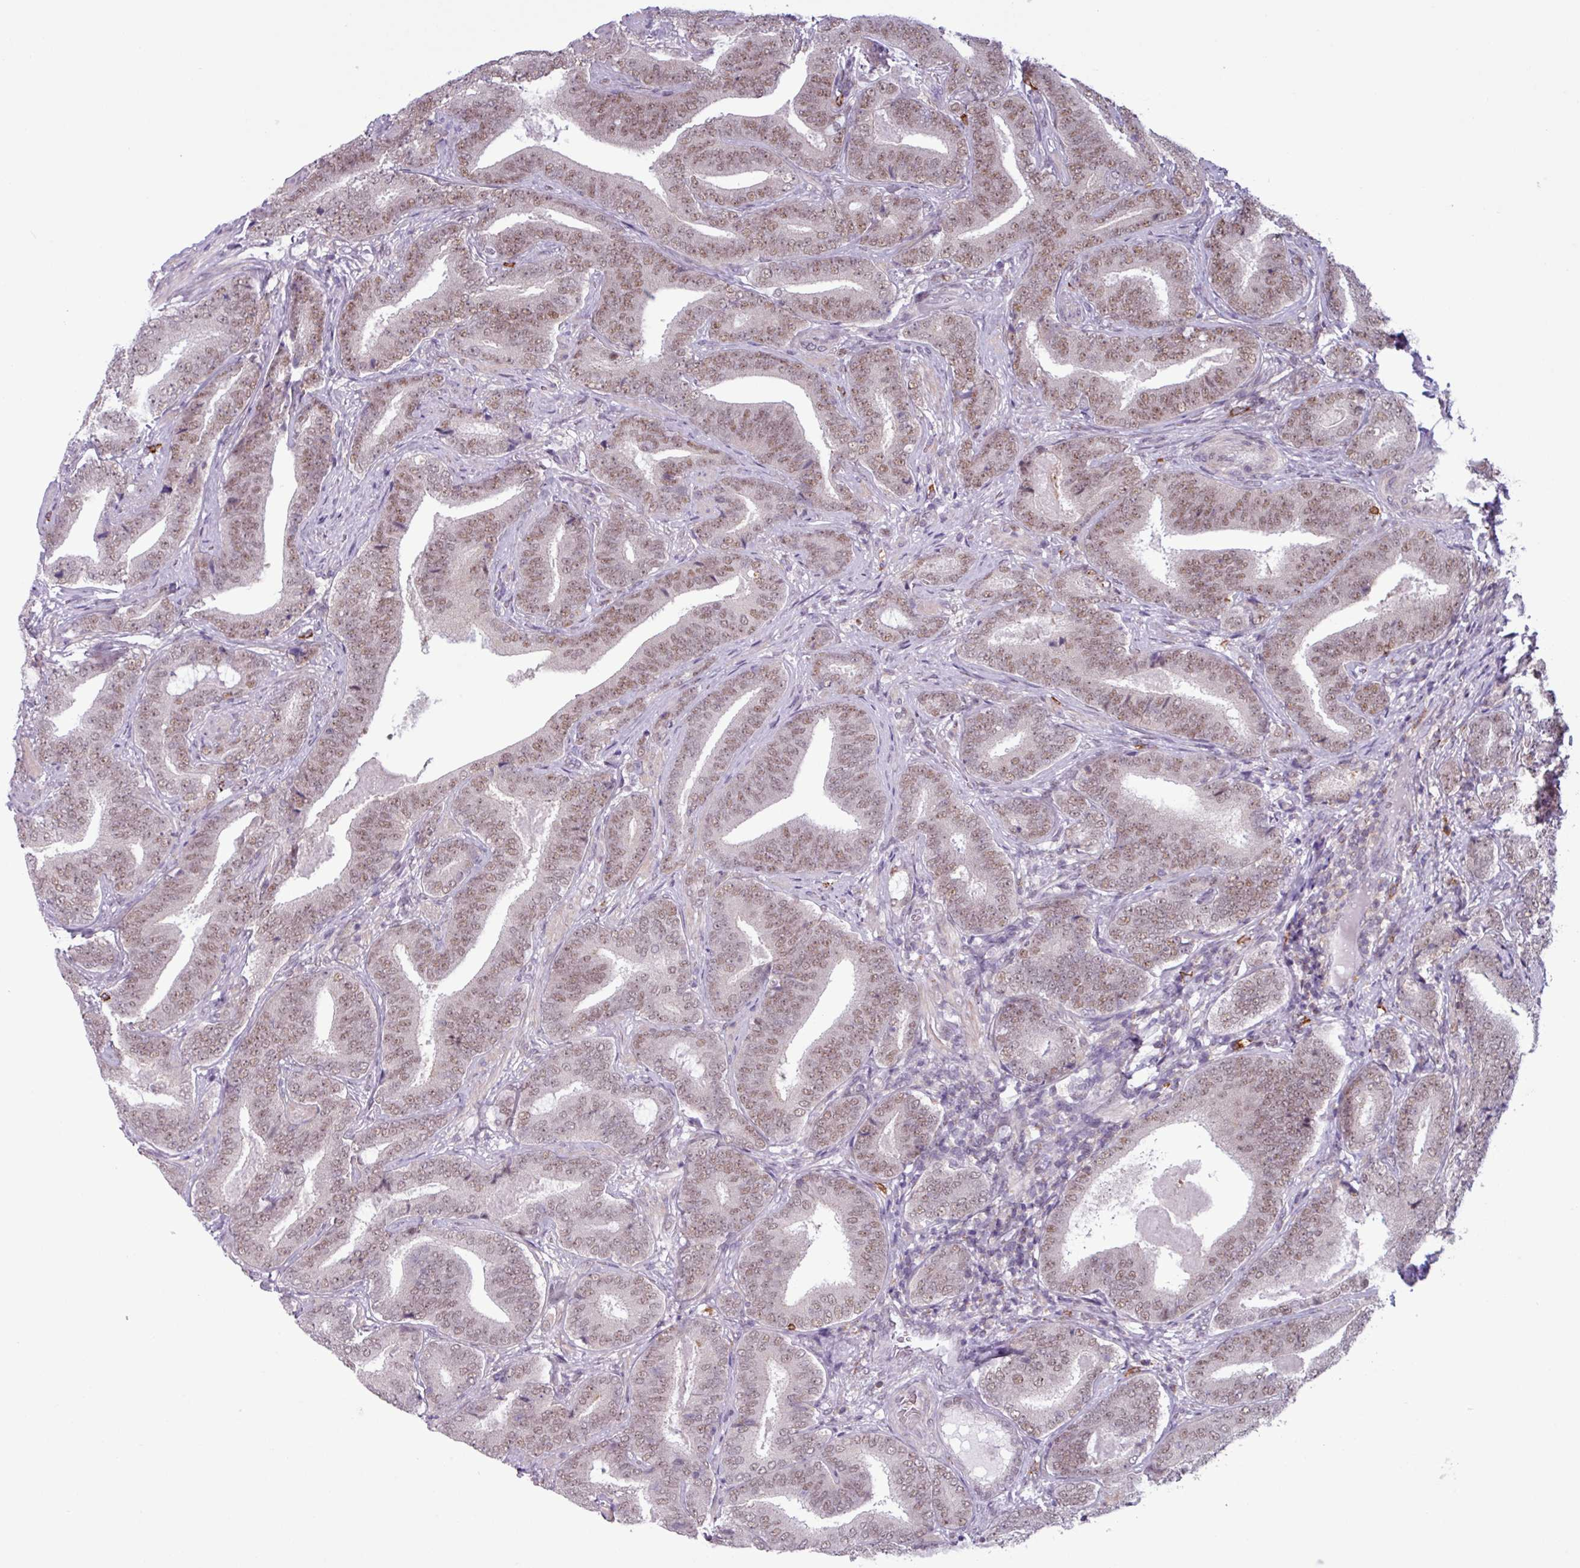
{"staining": {"intensity": "moderate", "quantity": ">75%", "location": "nuclear"}, "tissue": "prostate cancer", "cell_type": "Tumor cells", "image_type": "cancer", "snomed": [{"axis": "morphology", "description": "Adenocarcinoma, Low grade"}, {"axis": "topography", "description": "Prostate and seminal vesicle, NOS"}], "caption": "Prostate cancer (low-grade adenocarcinoma) stained with a protein marker reveals moderate staining in tumor cells.", "gene": "NOTCH2", "patient": {"sex": "male", "age": 61}}